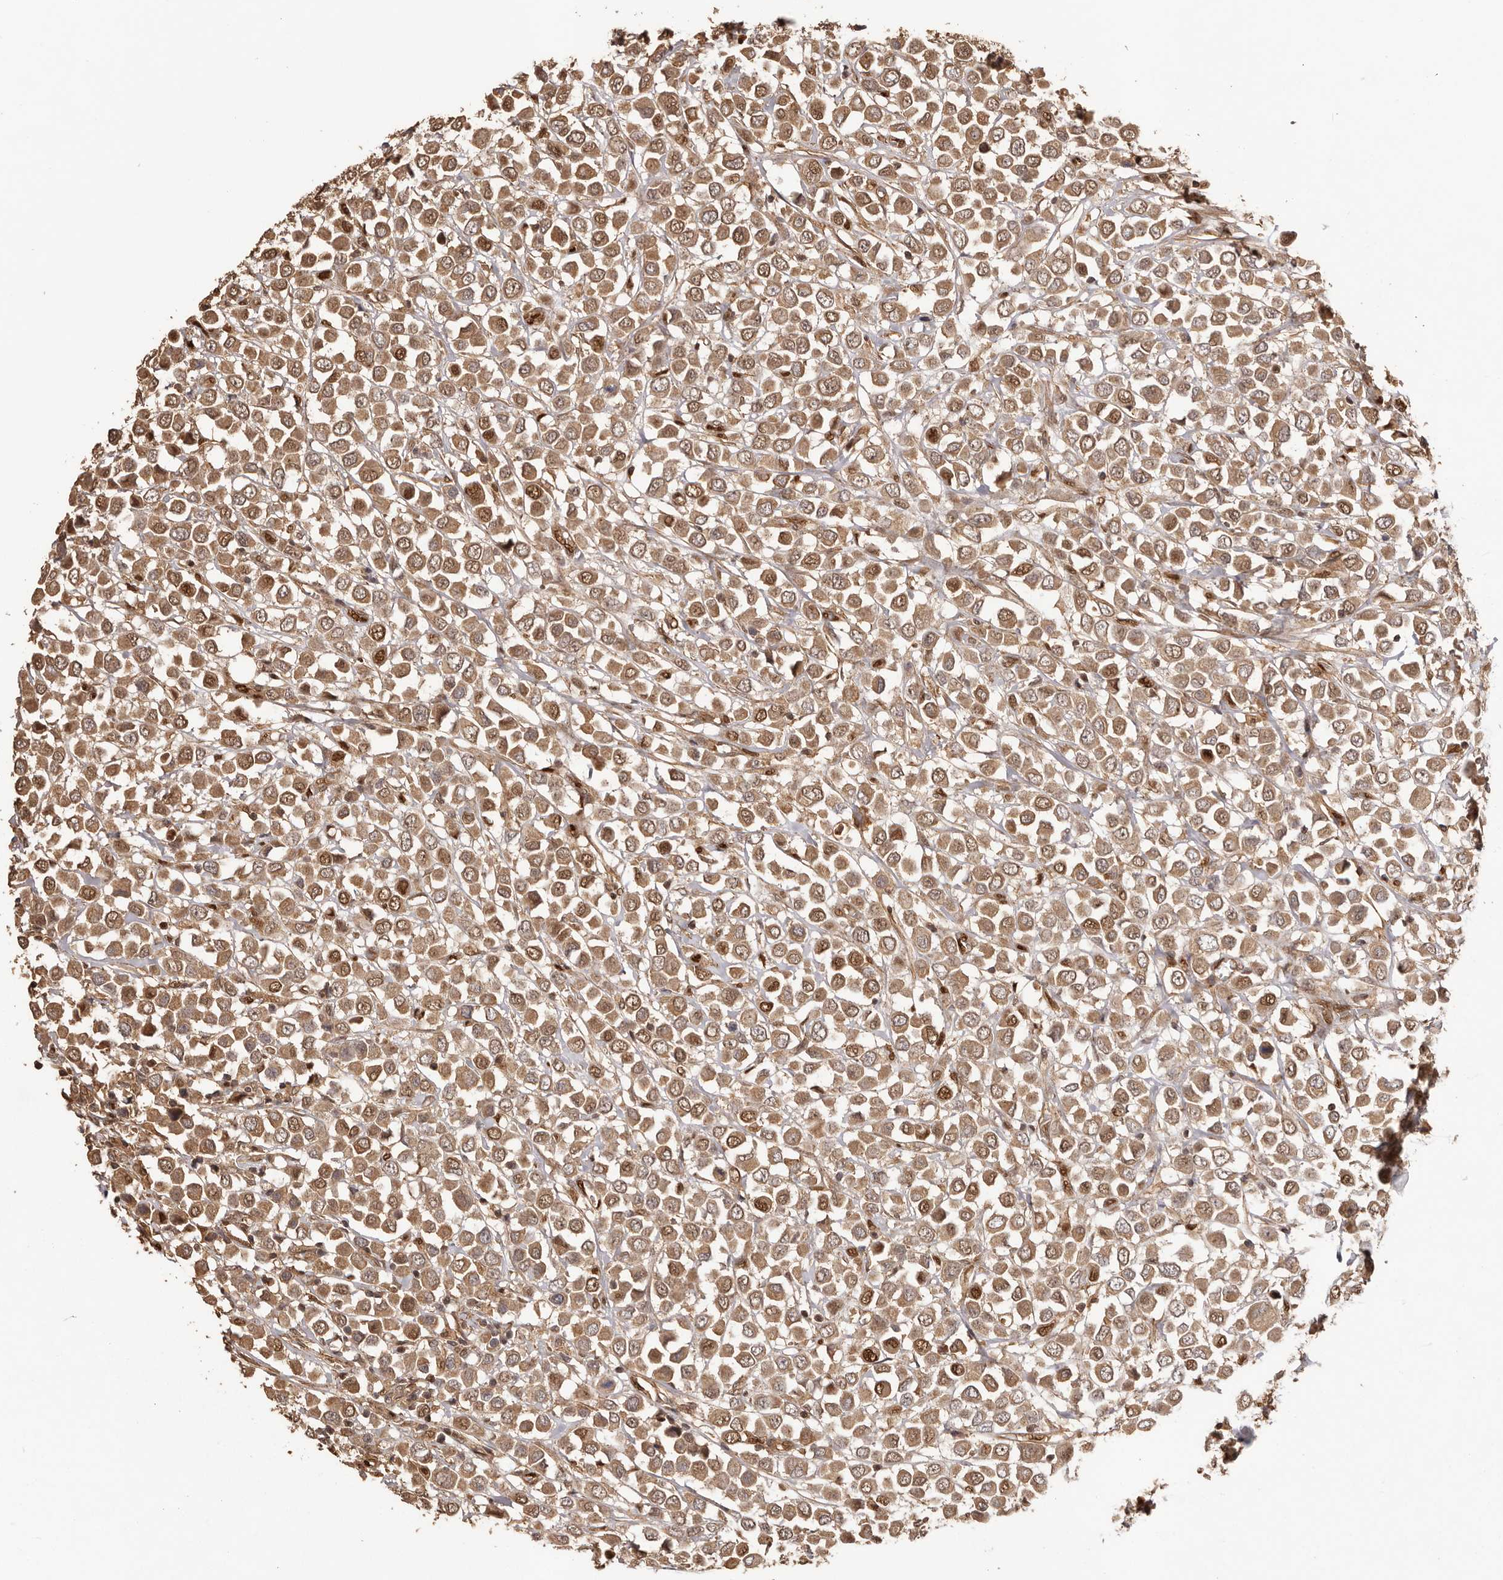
{"staining": {"intensity": "moderate", "quantity": ">75%", "location": "cytoplasmic/membranous,nuclear"}, "tissue": "breast cancer", "cell_type": "Tumor cells", "image_type": "cancer", "snomed": [{"axis": "morphology", "description": "Duct carcinoma"}, {"axis": "topography", "description": "Breast"}], "caption": "Immunohistochemistry image of neoplastic tissue: breast cancer (infiltrating ductal carcinoma) stained using immunohistochemistry (IHC) exhibits medium levels of moderate protein expression localized specifically in the cytoplasmic/membranous and nuclear of tumor cells, appearing as a cytoplasmic/membranous and nuclear brown color.", "gene": "UBR2", "patient": {"sex": "female", "age": 61}}